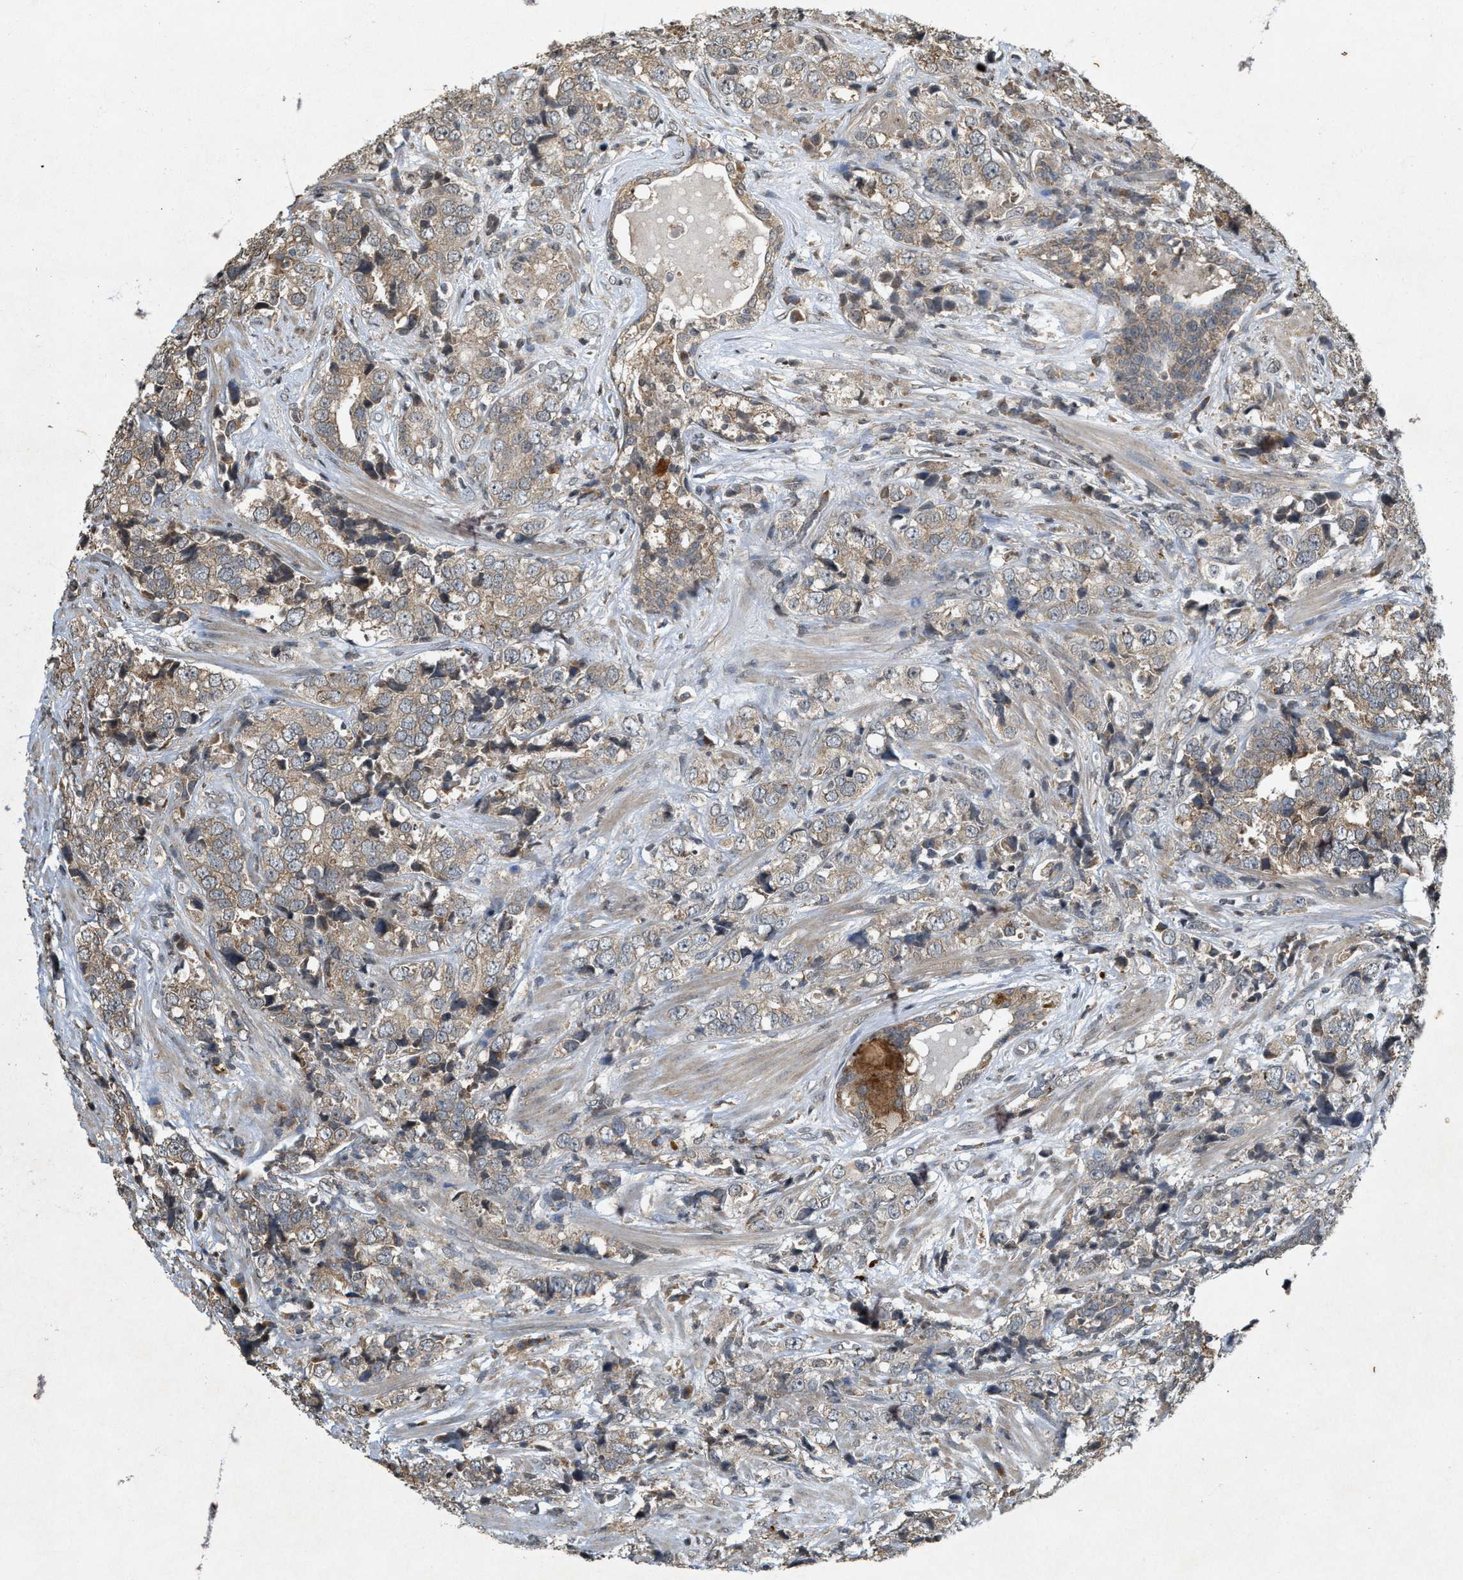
{"staining": {"intensity": "weak", "quantity": ">75%", "location": "cytoplasmic/membranous"}, "tissue": "prostate cancer", "cell_type": "Tumor cells", "image_type": "cancer", "snomed": [{"axis": "morphology", "description": "Adenocarcinoma, High grade"}, {"axis": "topography", "description": "Prostate"}], "caption": "A brown stain shows weak cytoplasmic/membranous staining of a protein in human prostate cancer tumor cells.", "gene": "KIF21A", "patient": {"sex": "male", "age": 71}}